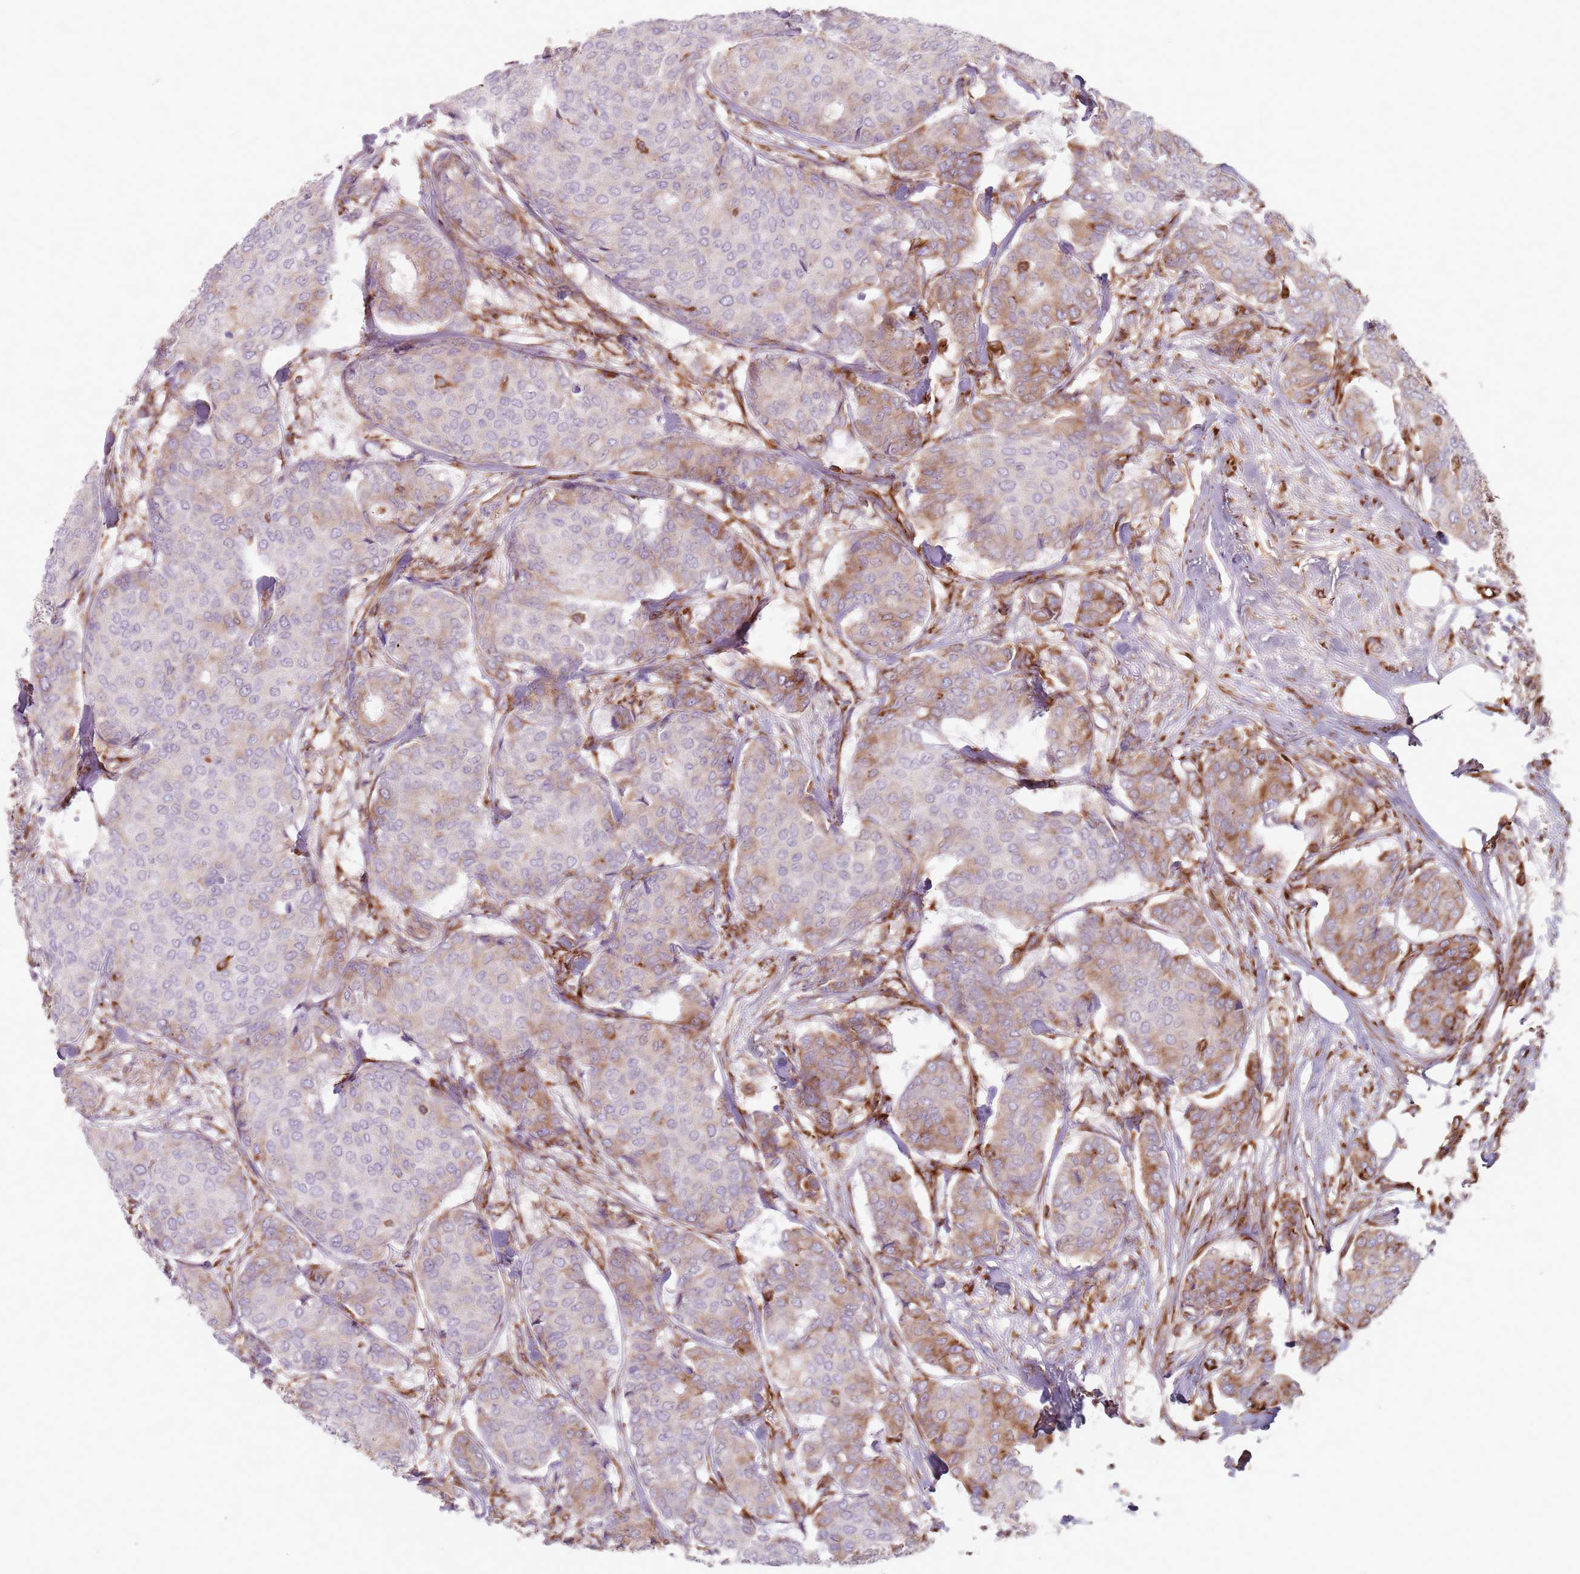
{"staining": {"intensity": "moderate", "quantity": "<25%", "location": "cytoplasmic/membranous"}, "tissue": "breast cancer", "cell_type": "Tumor cells", "image_type": "cancer", "snomed": [{"axis": "morphology", "description": "Duct carcinoma"}, {"axis": "topography", "description": "Breast"}], "caption": "Immunohistochemistry (IHC) image of human breast infiltrating ductal carcinoma stained for a protein (brown), which exhibits low levels of moderate cytoplasmic/membranous expression in about <25% of tumor cells.", "gene": "COLGALT1", "patient": {"sex": "female", "age": 75}}